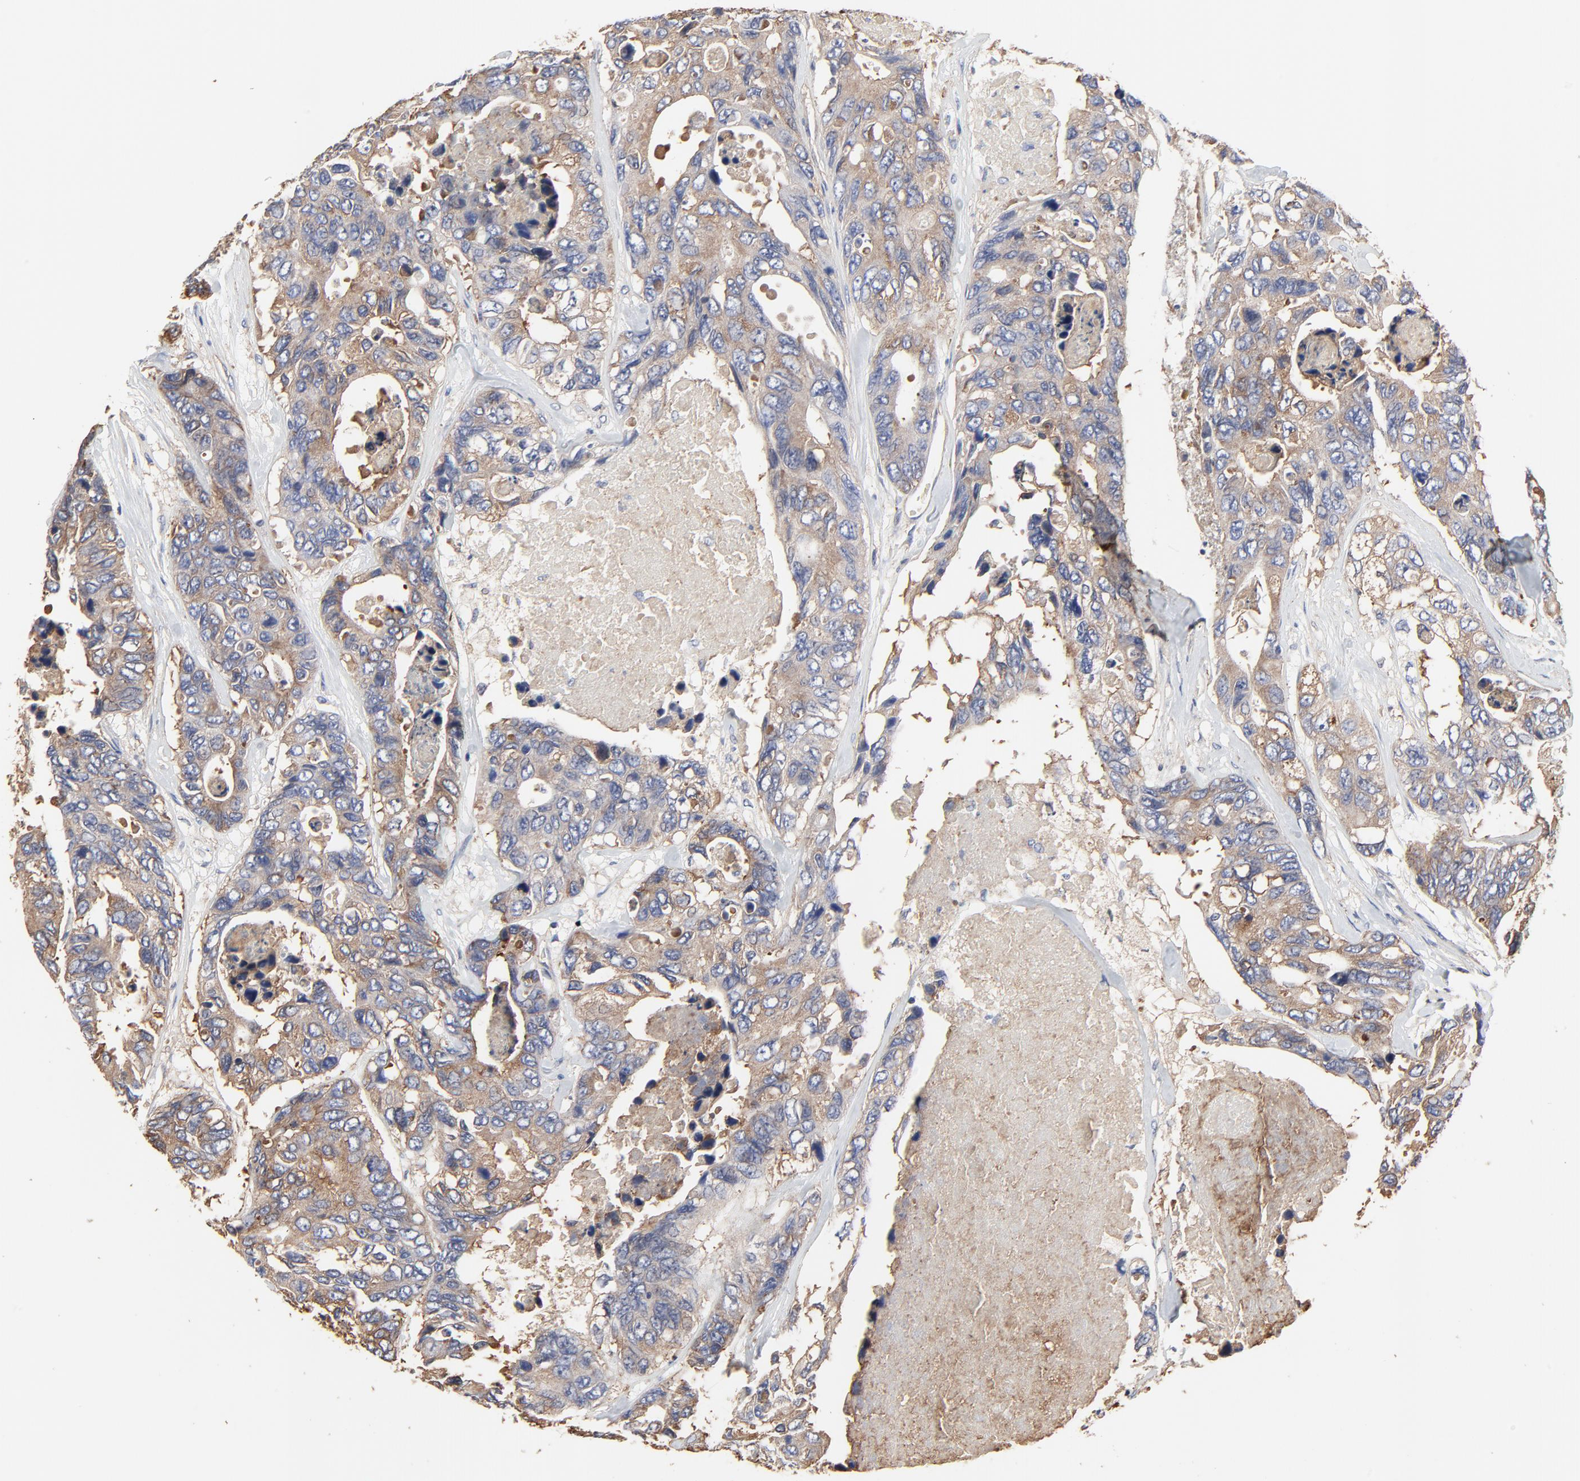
{"staining": {"intensity": "moderate", "quantity": ">75%", "location": "cytoplasmic/membranous"}, "tissue": "colorectal cancer", "cell_type": "Tumor cells", "image_type": "cancer", "snomed": [{"axis": "morphology", "description": "Adenocarcinoma, NOS"}, {"axis": "topography", "description": "Colon"}], "caption": "Immunohistochemical staining of adenocarcinoma (colorectal) reveals medium levels of moderate cytoplasmic/membranous positivity in about >75% of tumor cells.", "gene": "NXF3", "patient": {"sex": "female", "age": 86}}